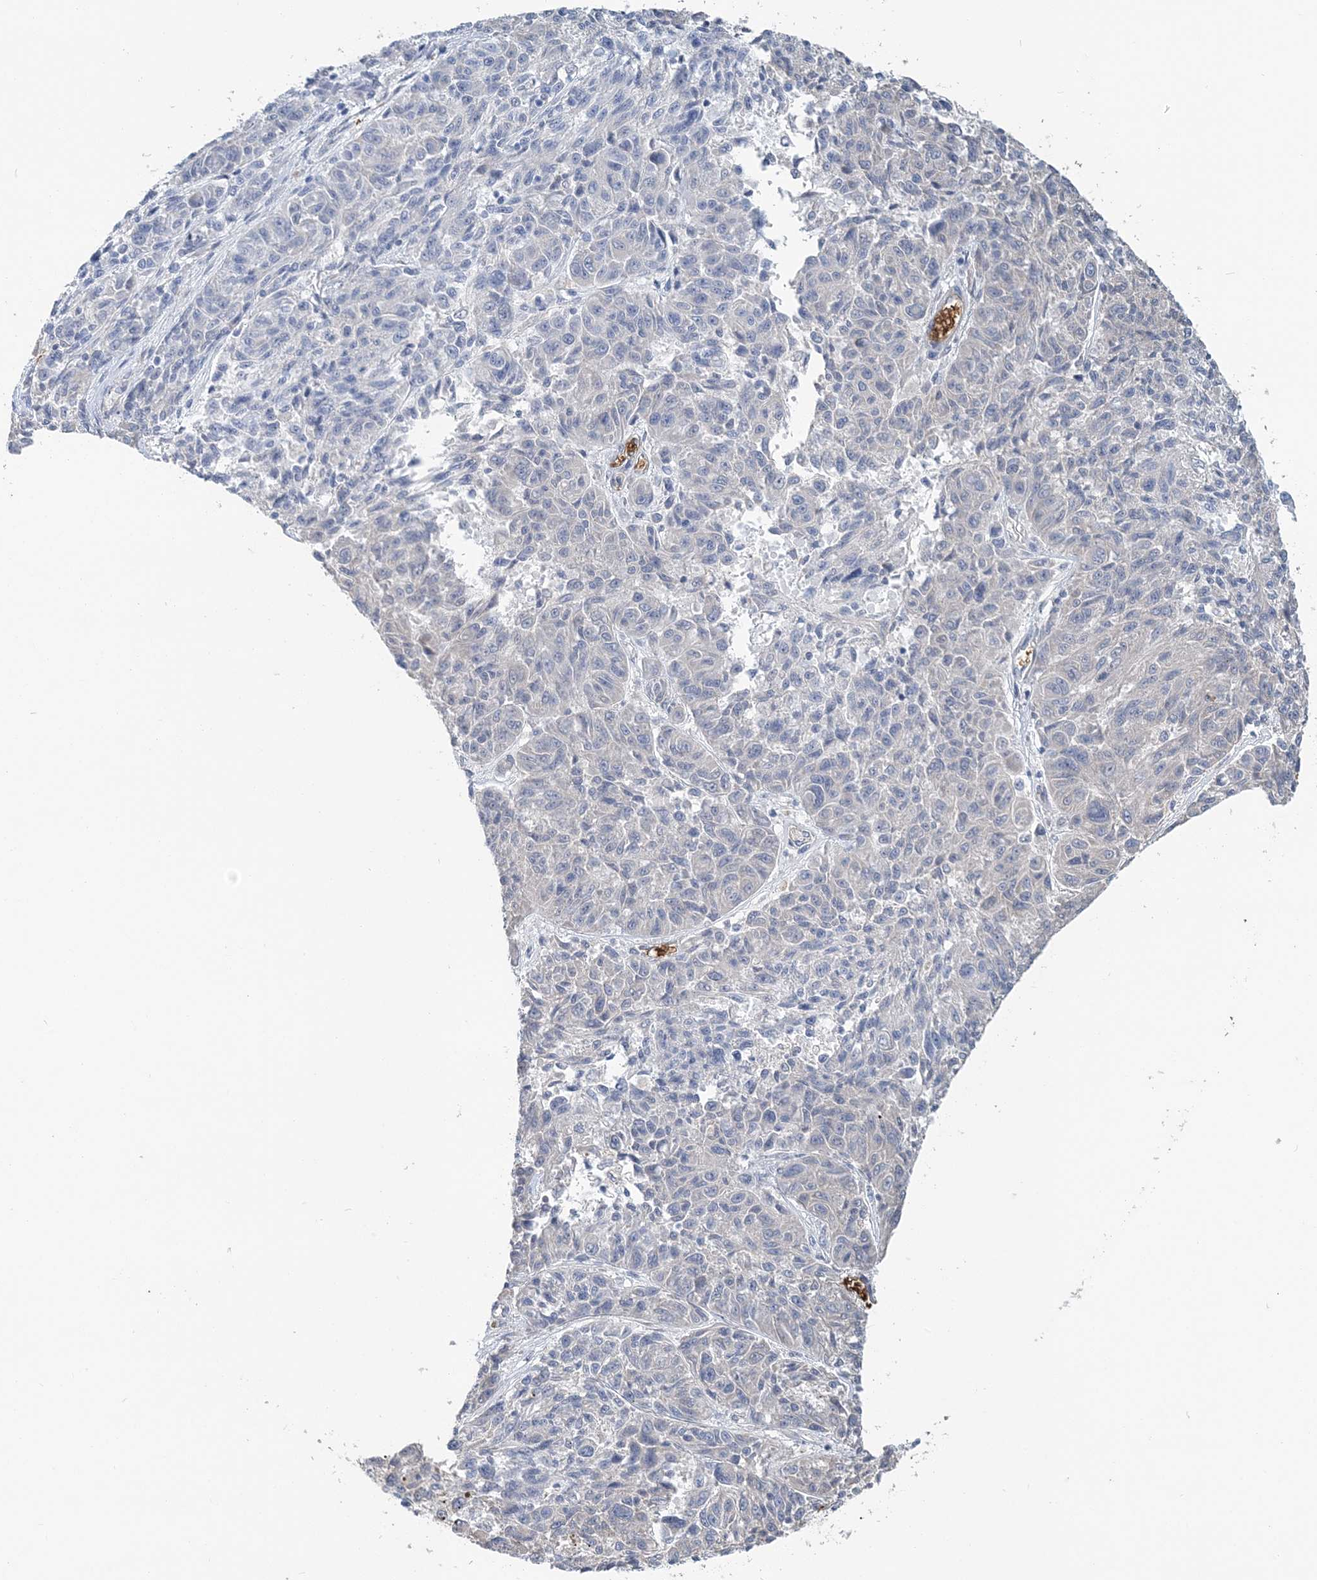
{"staining": {"intensity": "negative", "quantity": "none", "location": "none"}, "tissue": "melanoma", "cell_type": "Tumor cells", "image_type": "cancer", "snomed": [{"axis": "morphology", "description": "Malignant melanoma, NOS"}, {"axis": "topography", "description": "Skin"}], "caption": "This is an IHC histopathology image of human melanoma. There is no expression in tumor cells.", "gene": "HBD", "patient": {"sex": "male", "age": 53}}